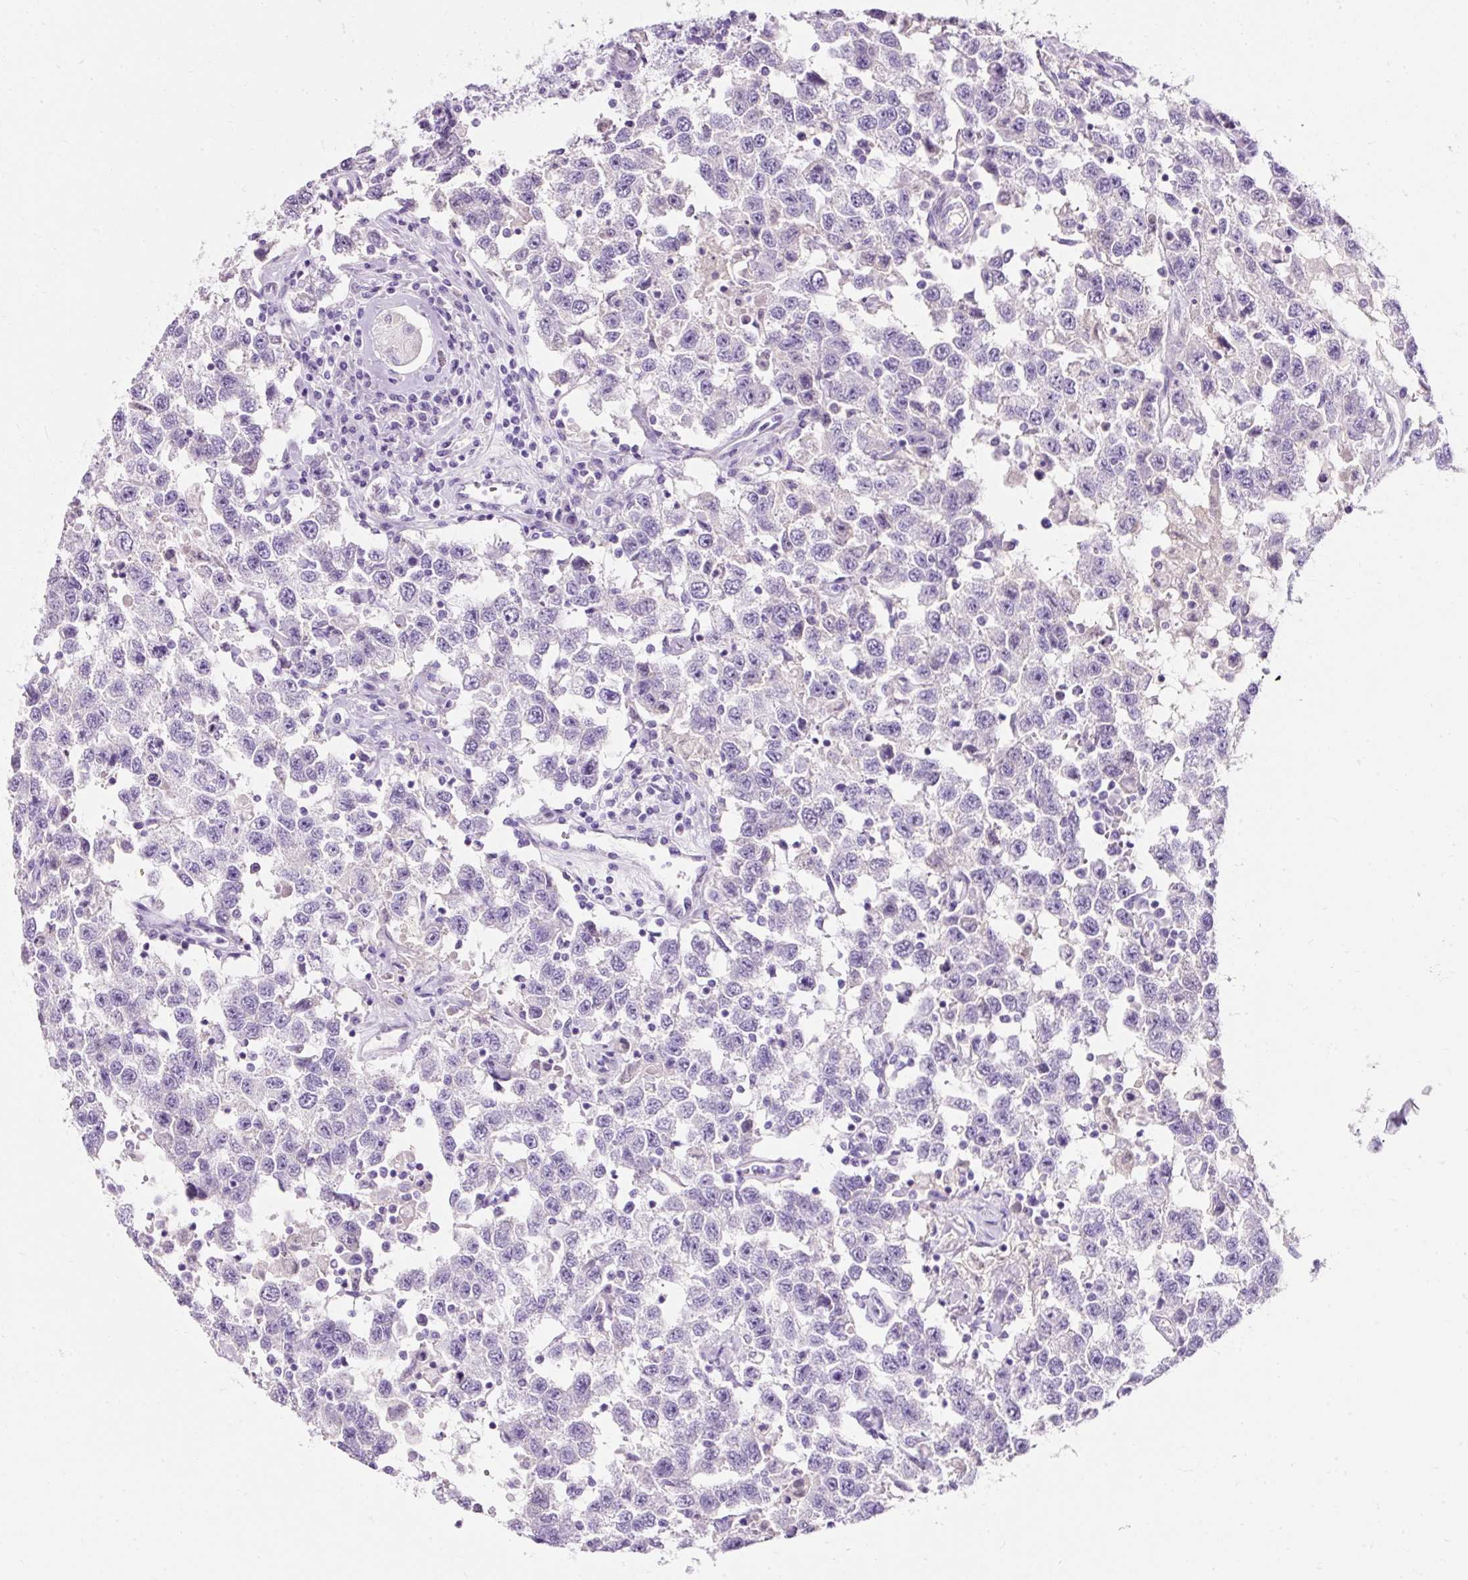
{"staining": {"intensity": "negative", "quantity": "none", "location": "none"}, "tissue": "testis cancer", "cell_type": "Tumor cells", "image_type": "cancer", "snomed": [{"axis": "morphology", "description": "Seminoma, NOS"}, {"axis": "topography", "description": "Testis"}], "caption": "DAB immunohistochemical staining of human seminoma (testis) exhibits no significant staining in tumor cells.", "gene": "CLDN25", "patient": {"sex": "male", "age": 41}}